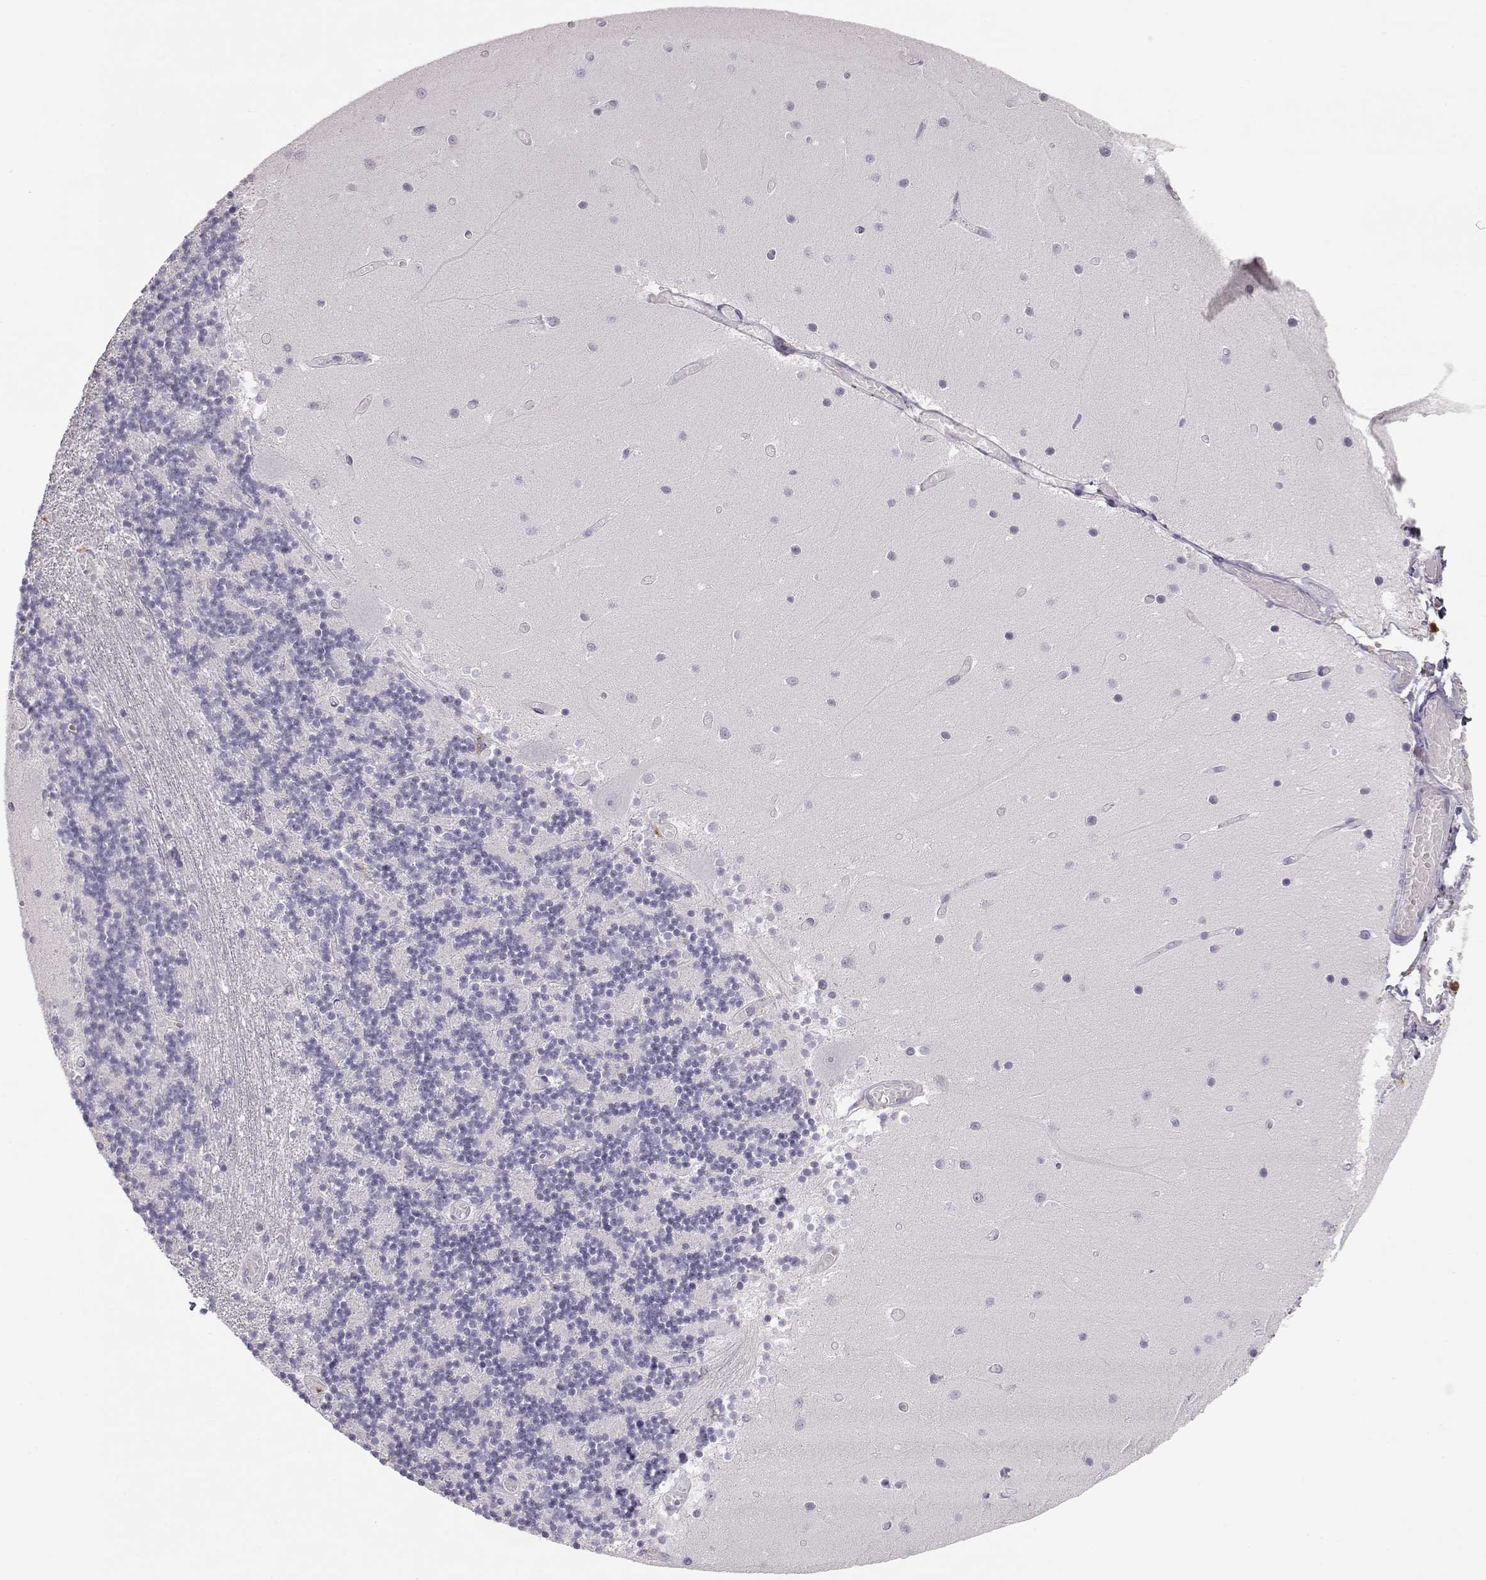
{"staining": {"intensity": "negative", "quantity": "none", "location": "none"}, "tissue": "cerebellum", "cell_type": "Cells in granular layer", "image_type": "normal", "snomed": [{"axis": "morphology", "description": "Normal tissue, NOS"}, {"axis": "topography", "description": "Cerebellum"}], "caption": "This is an immunohistochemistry histopathology image of normal human cerebellum. There is no staining in cells in granular layer.", "gene": "MIP", "patient": {"sex": "female", "age": 28}}